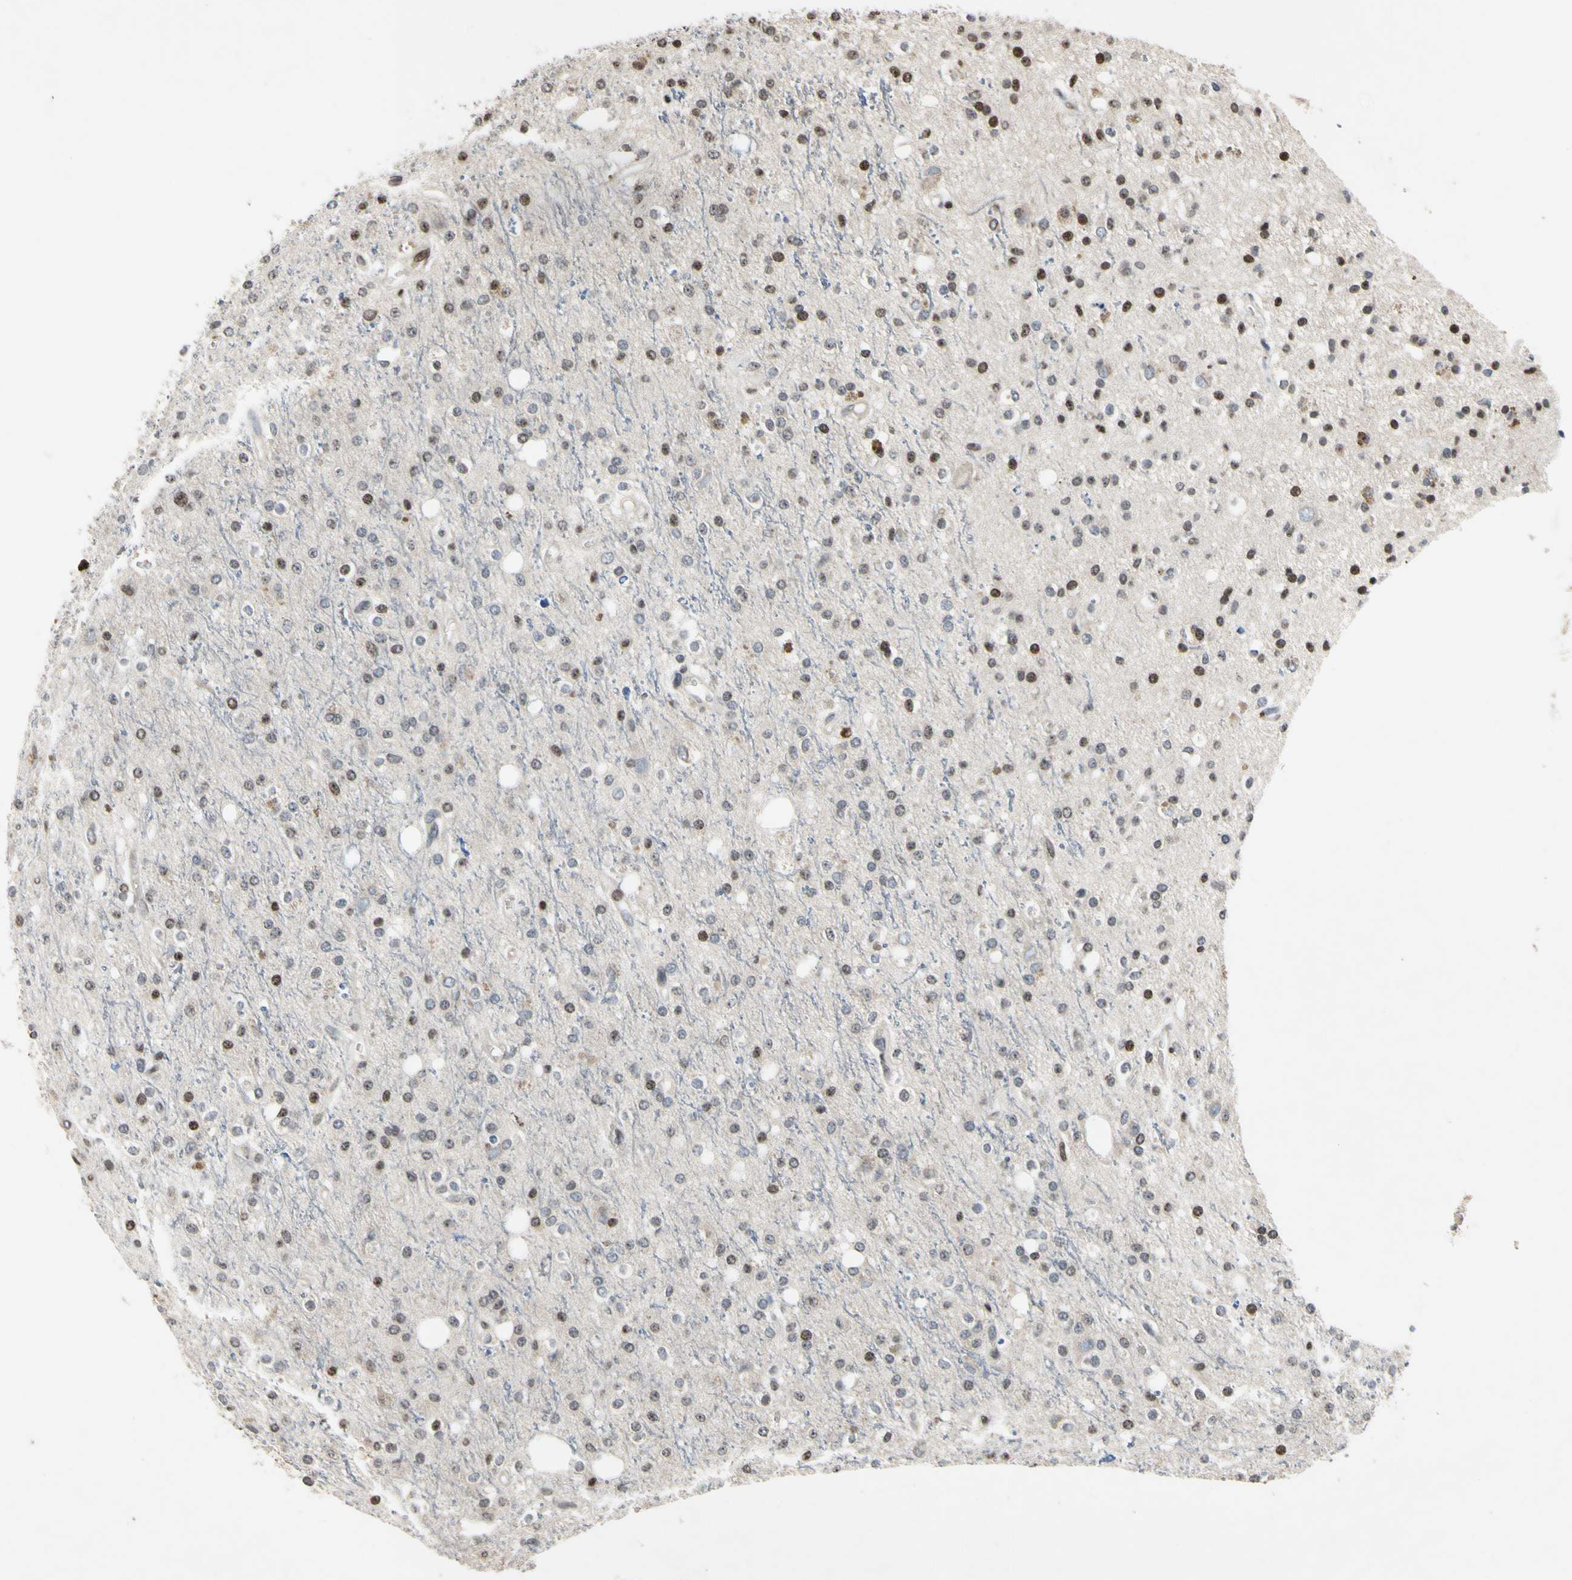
{"staining": {"intensity": "moderate", "quantity": "<25%", "location": "nuclear"}, "tissue": "glioma", "cell_type": "Tumor cells", "image_type": "cancer", "snomed": [{"axis": "morphology", "description": "Glioma, malignant, High grade"}, {"axis": "topography", "description": "Brain"}], "caption": "Glioma stained with DAB (3,3'-diaminobenzidine) IHC reveals low levels of moderate nuclear staining in approximately <25% of tumor cells.", "gene": "ARG1", "patient": {"sex": "male", "age": 47}}